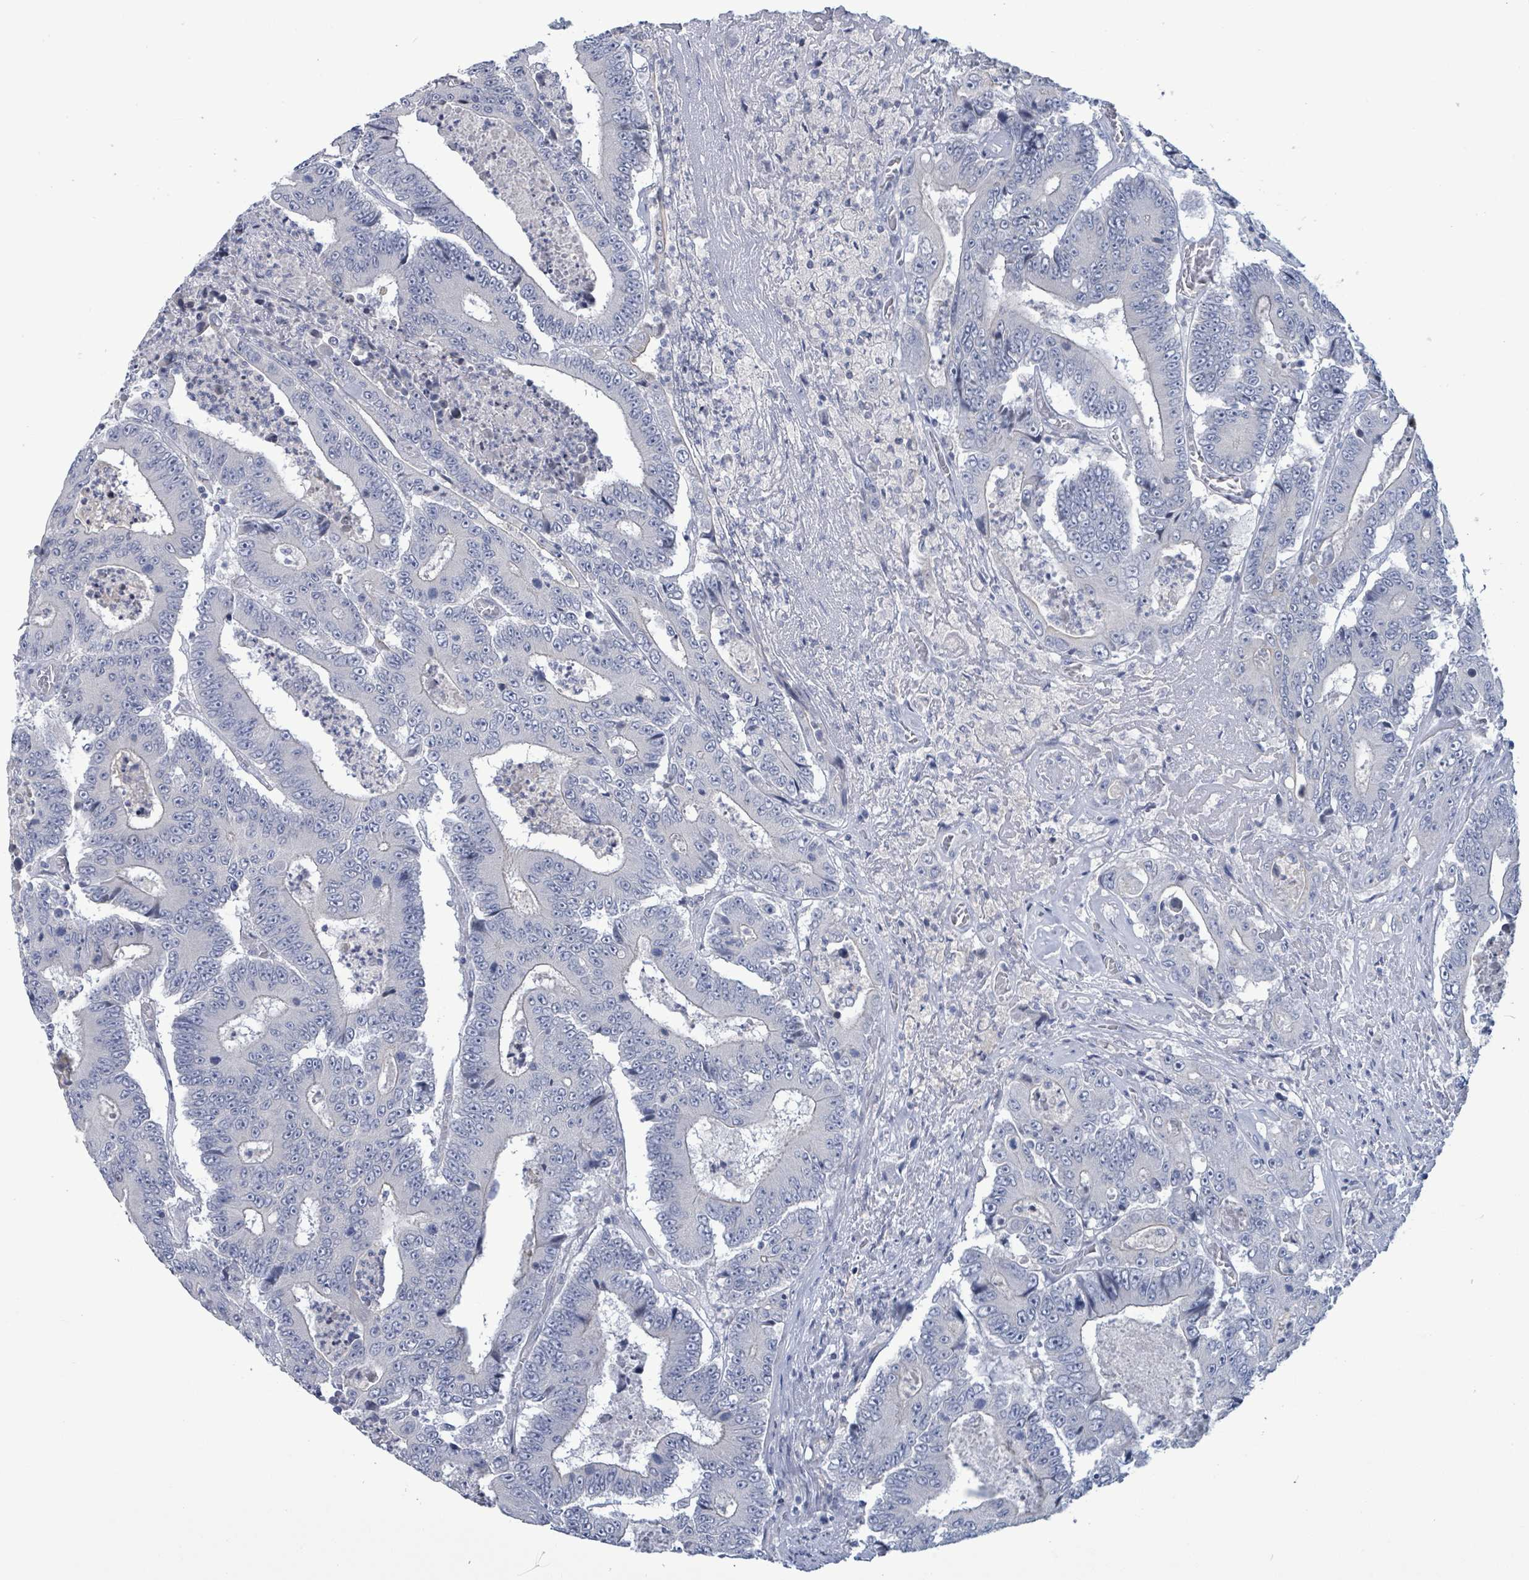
{"staining": {"intensity": "negative", "quantity": "none", "location": "none"}, "tissue": "colorectal cancer", "cell_type": "Tumor cells", "image_type": "cancer", "snomed": [{"axis": "morphology", "description": "Adenocarcinoma, NOS"}, {"axis": "topography", "description": "Colon"}], "caption": "Immunohistochemical staining of human adenocarcinoma (colorectal) exhibits no significant positivity in tumor cells. (Brightfield microscopy of DAB (3,3'-diaminobenzidine) immunohistochemistry (IHC) at high magnification).", "gene": "NTN3", "patient": {"sex": "male", "age": 83}}